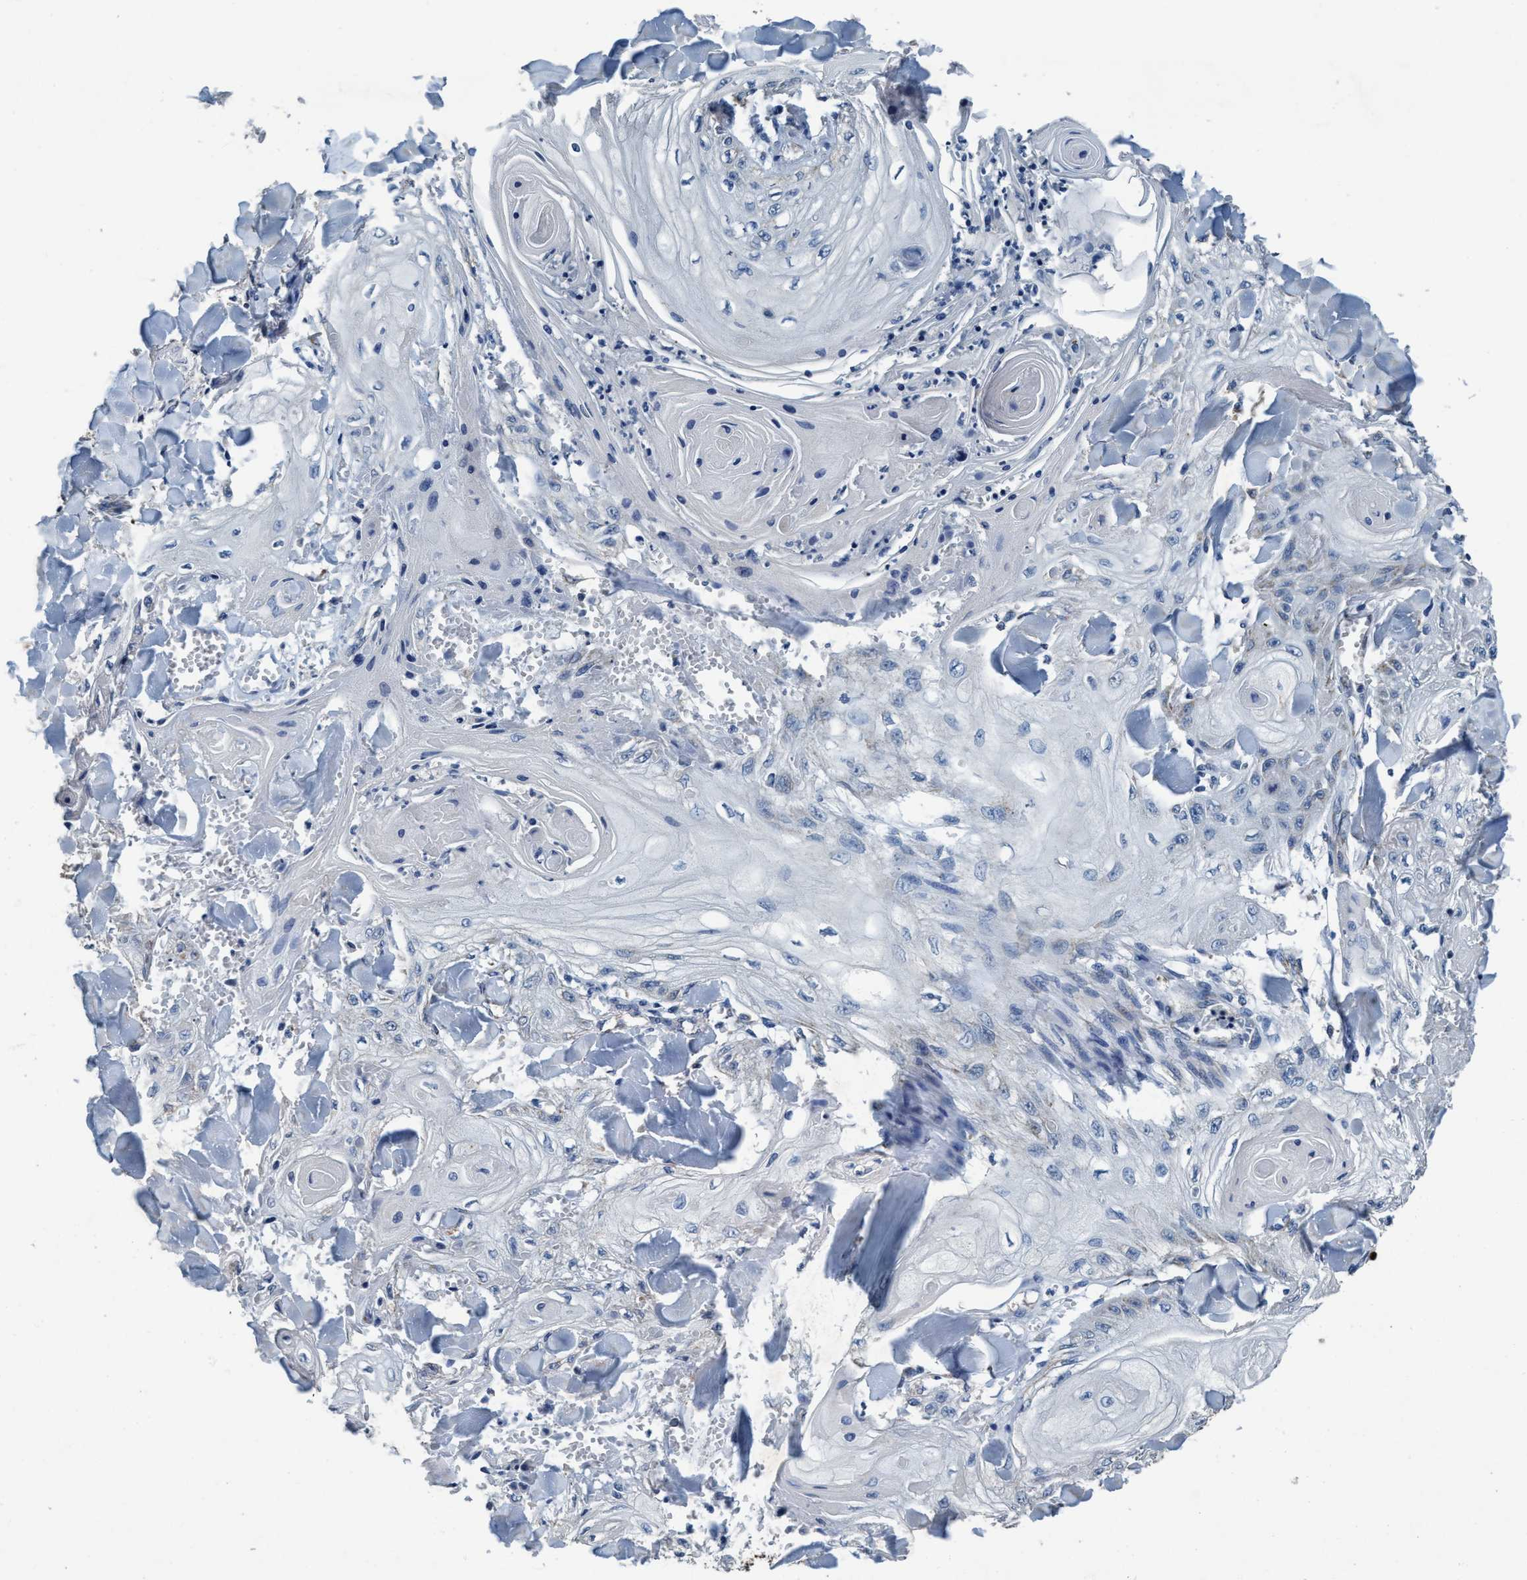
{"staining": {"intensity": "moderate", "quantity": "<25%", "location": "cytoplasmic/membranous"}, "tissue": "skin cancer", "cell_type": "Tumor cells", "image_type": "cancer", "snomed": [{"axis": "morphology", "description": "Squamous cell carcinoma, NOS"}, {"axis": "topography", "description": "Skin"}], "caption": "This histopathology image exhibits skin cancer stained with immunohistochemistry to label a protein in brown. The cytoplasmic/membranous of tumor cells show moderate positivity for the protein. Nuclei are counter-stained blue.", "gene": "ANKFN1", "patient": {"sex": "male", "age": 74}}